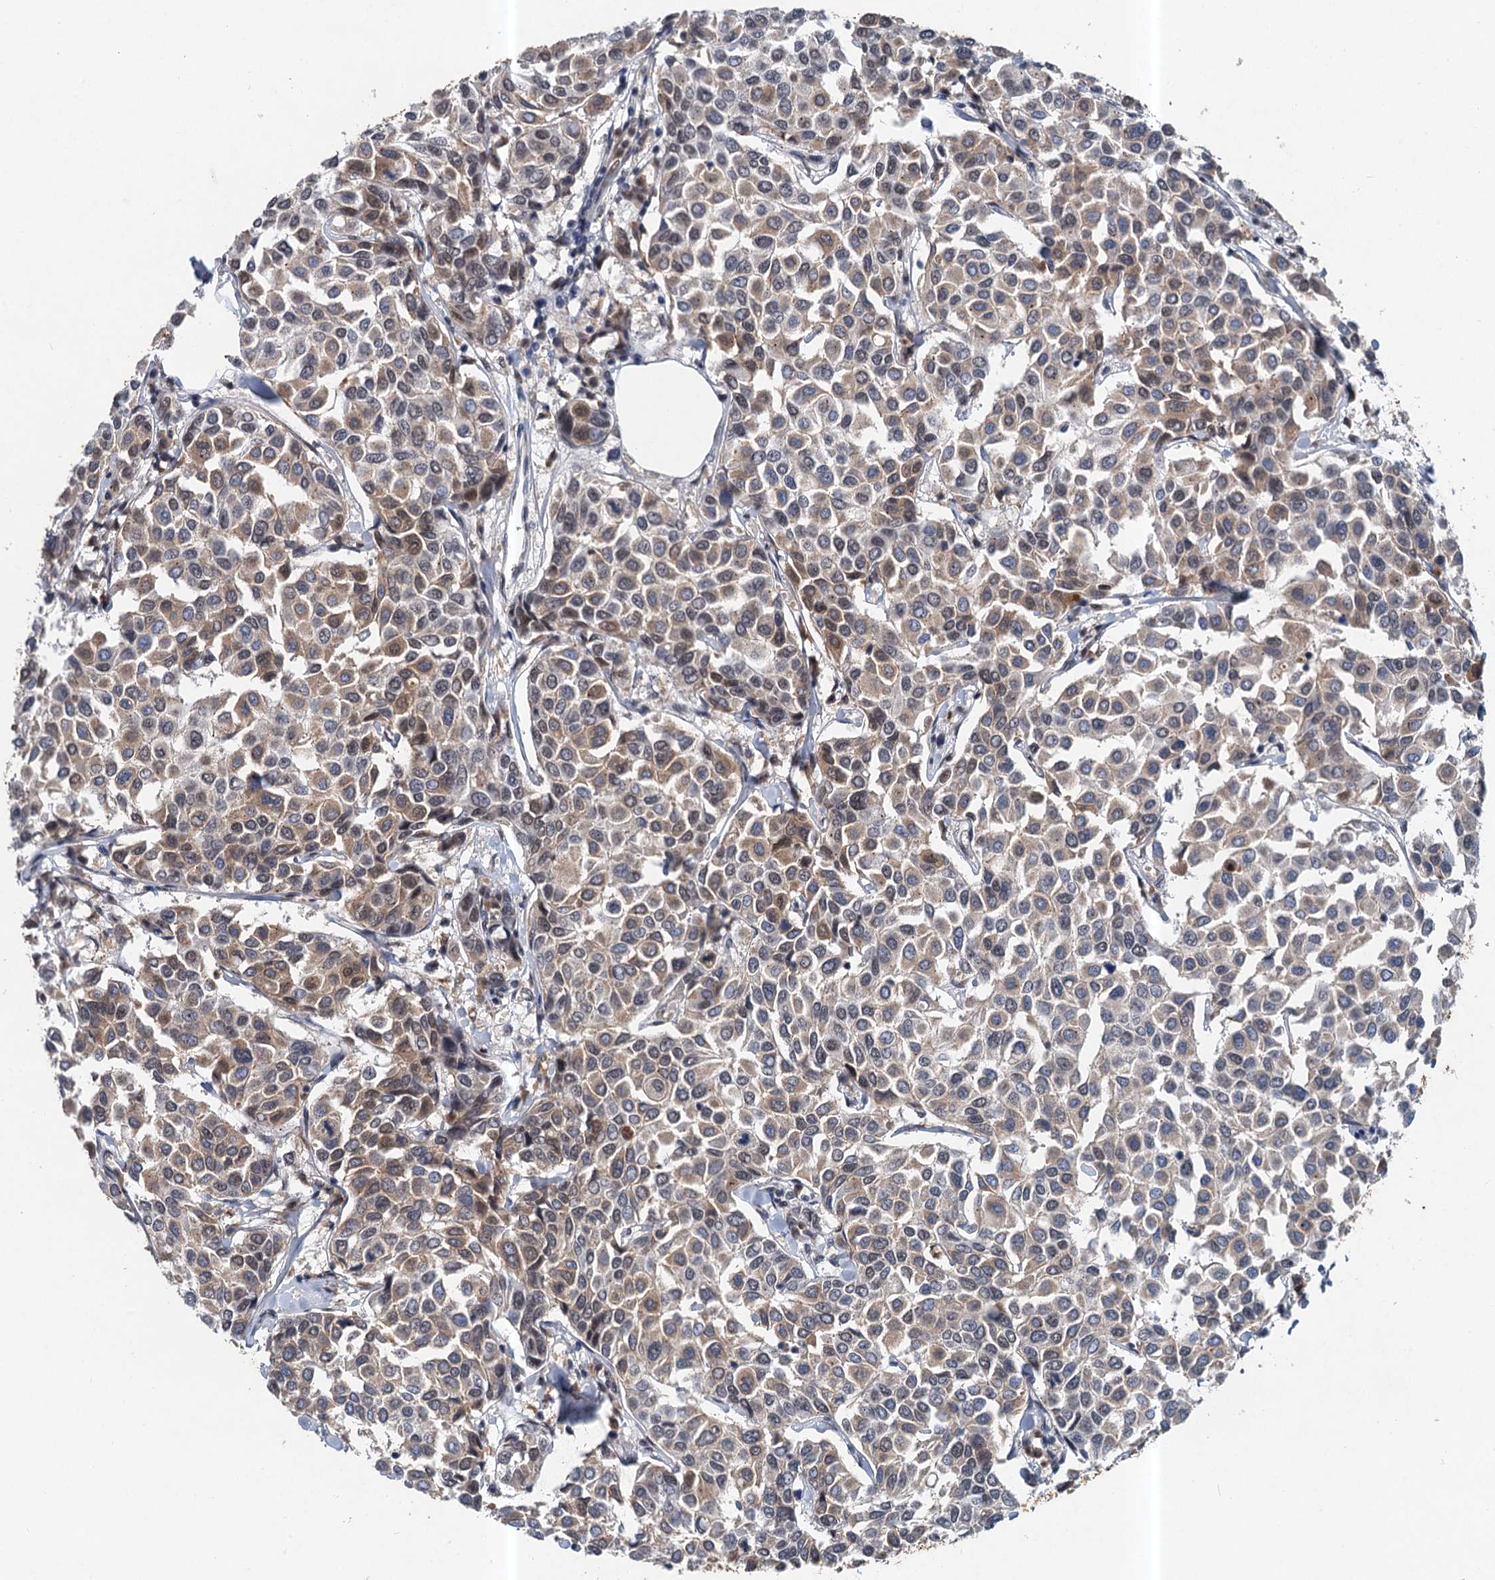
{"staining": {"intensity": "weak", "quantity": "25%-75%", "location": "cytoplasmic/membranous"}, "tissue": "breast cancer", "cell_type": "Tumor cells", "image_type": "cancer", "snomed": [{"axis": "morphology", "description": "Duct carcinoma"}, {"axis": "topography", "description": "Breast"}], "caption": "Immunohistochemistry micrograph of human intraductal carcinoma (breast) stained for a protein (brown), which displays low levels of weak cytoplasmic/membranous expression in approximately 25%-75% of tumor cells.", "gene": "CSTF3", "patient": {"sex": "female", "age": 55}}